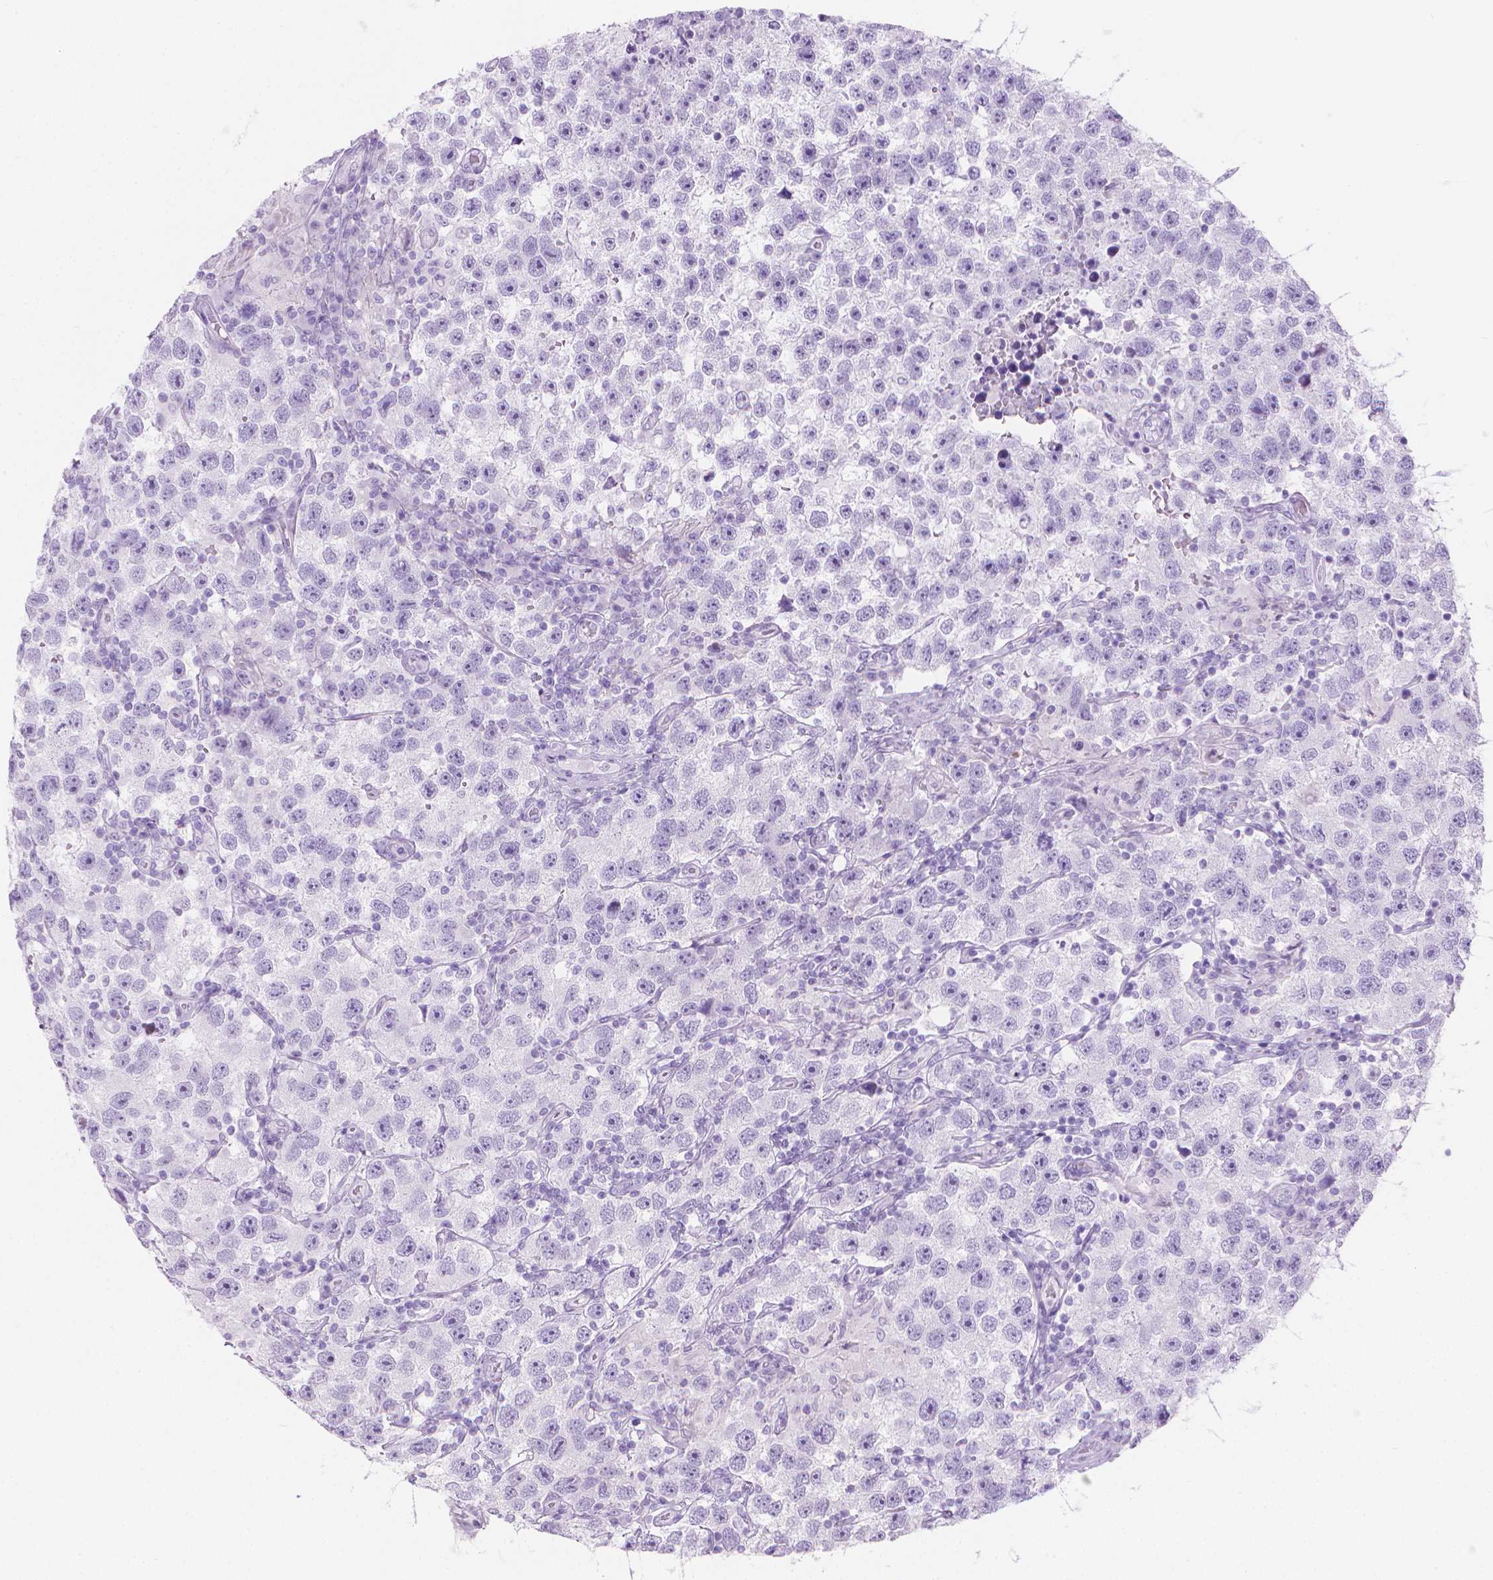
{"staining": {"intensity": "negative", "quantity": "none", "location": "none"}, "tissue": "testis cancer", "cell_type": "Tumor cells", "image_type": "cancer", "snomed": [{"axis": "morphology", "description": "Seminoma, NOS"}, {"axis": "topography", "description": "Testis"}], "caption": "The histopathology image displays no significant positivity in tumor cells of testis seminoma.", "gene": "CFAP52", "patient": {"sex": "male", "age": 26}}